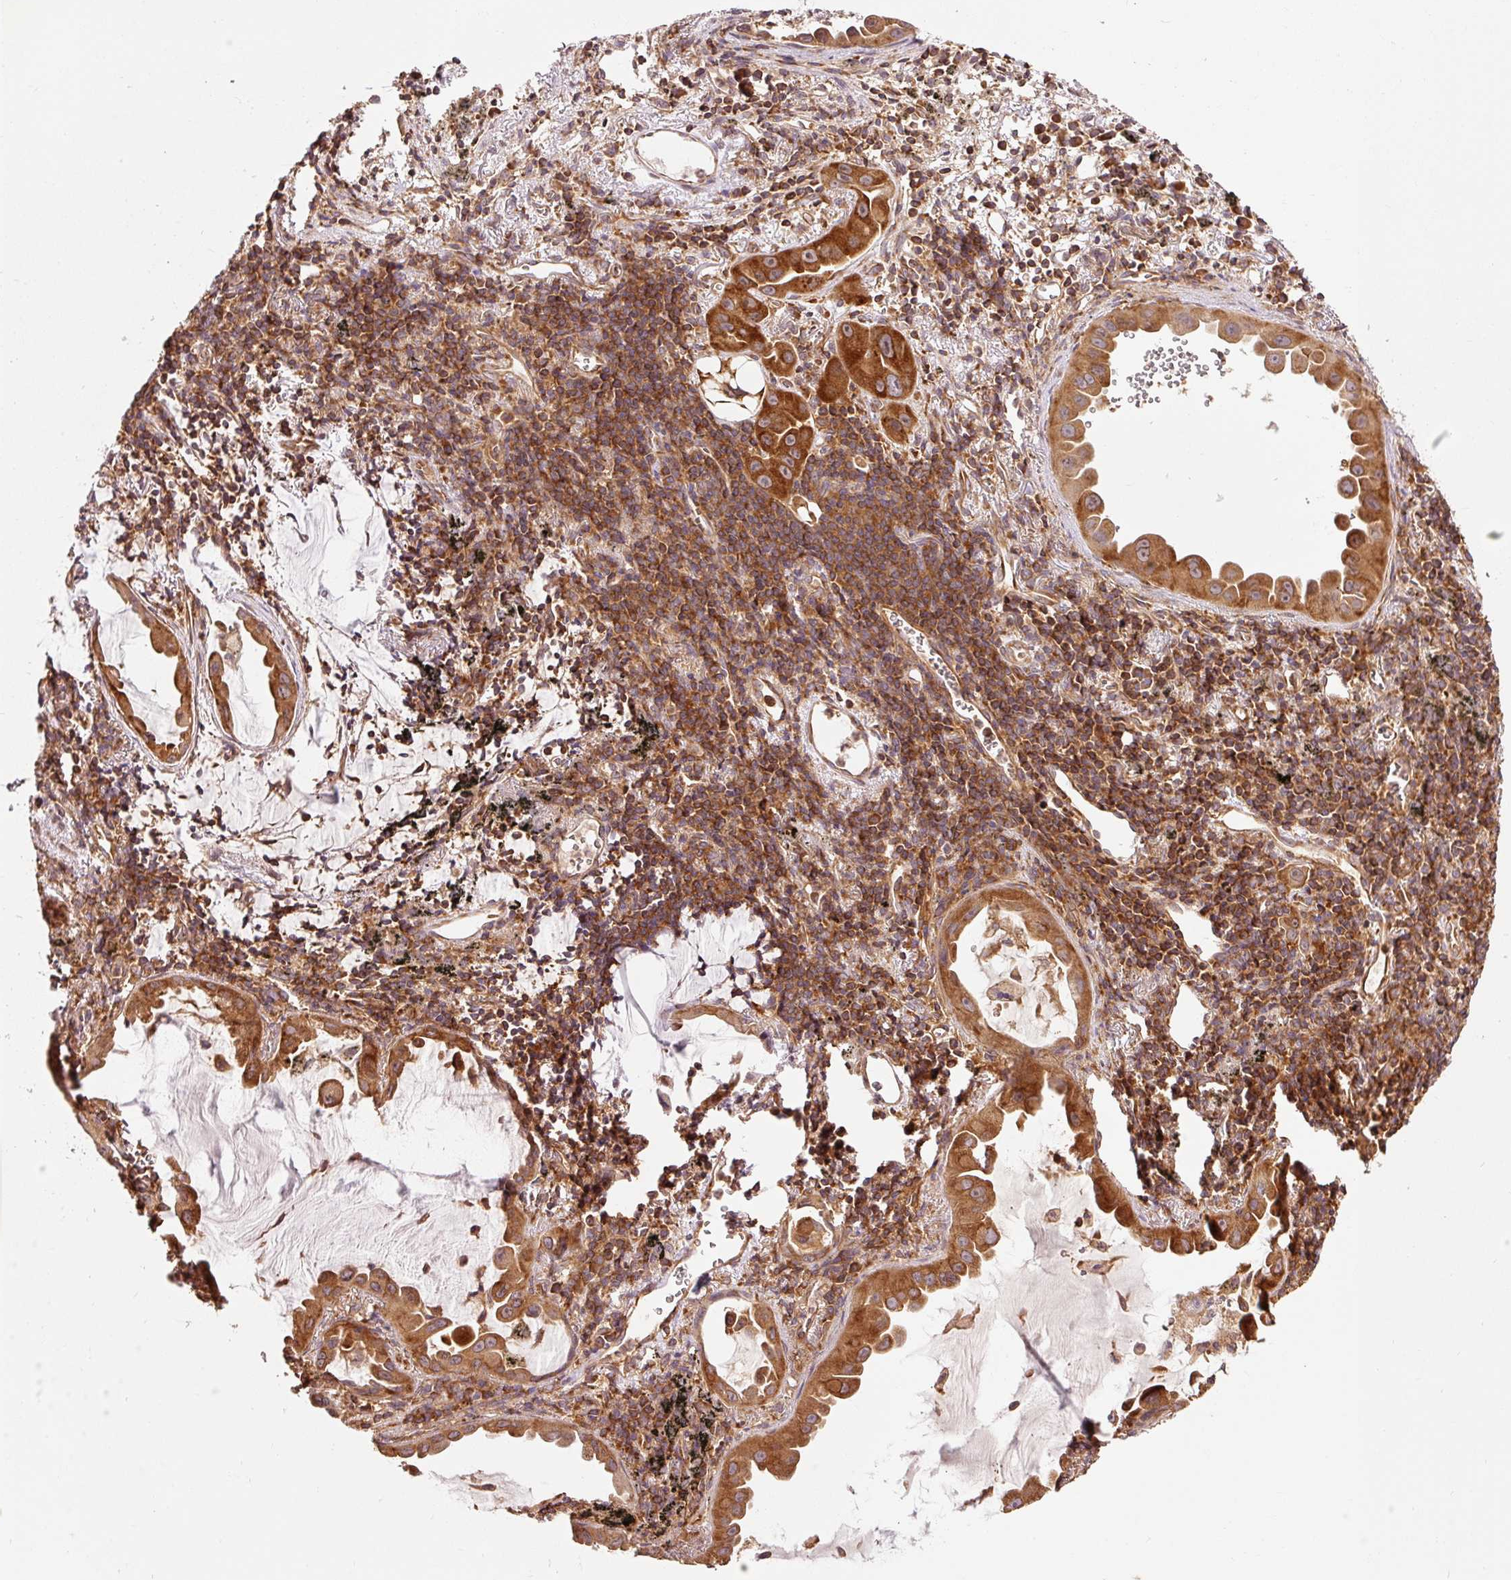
{"staining": {"intensity": "strong", "quantity": ">75%", "location": "cytoplasmic/membranous"}, "tissue": "lung cancer", "cell_type": "Tumor cells", "image_type": "cancer", "snomed": [{"axis": "morphology", "description": "Adenocarcinoma, NOS"}, {"axis": "topography", "description": "Lung"}], "caption": "Immunohistochemistry (IHC) of human lung adenocarcinoma shows high levels of strong cytoplasmic/membranous staining in about >75% of tumor cells. (DAB IHC with brightfield microscopy, high magnification).", "gene": "PDAP1", "patient": {"sex": "male", "age": 68}}